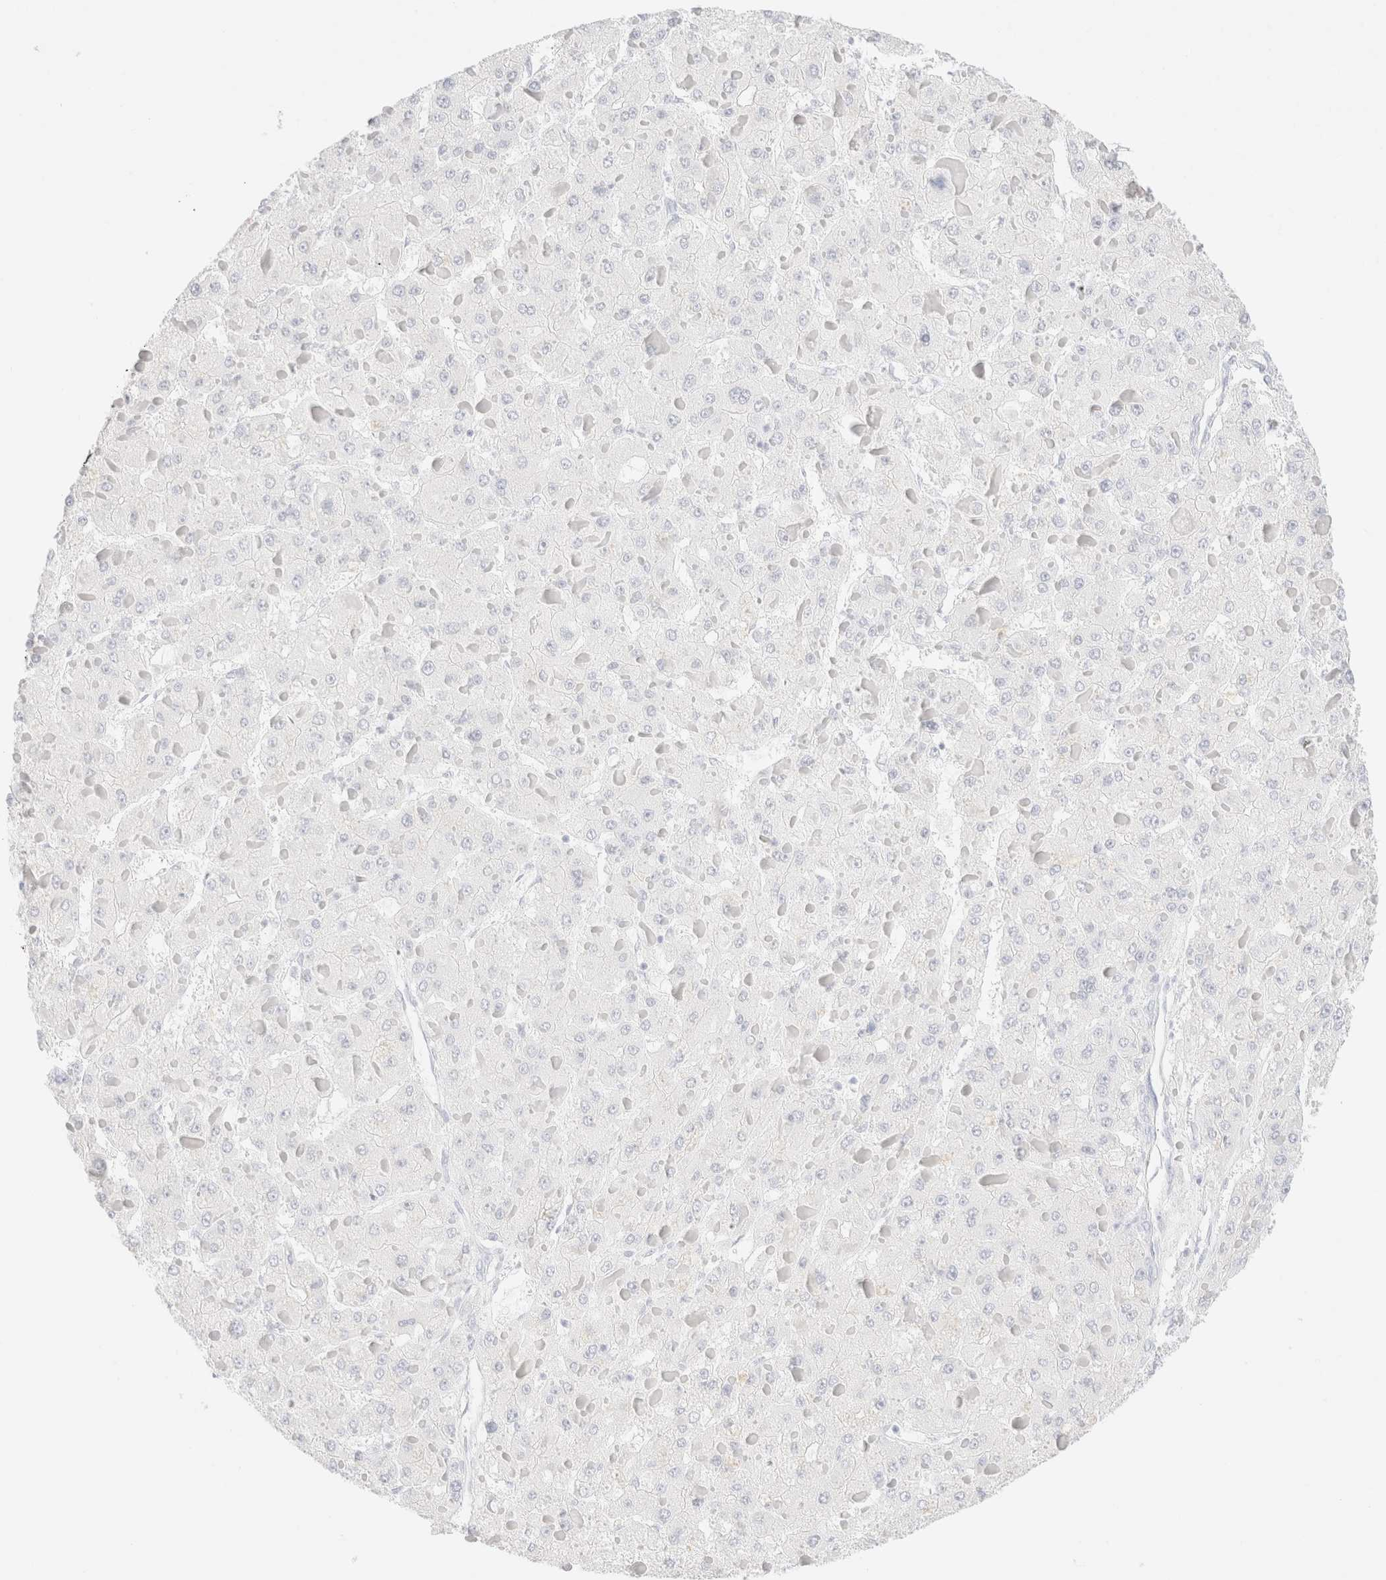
{"staining": {"intensity": "negative", "quantity": "none", "location": "none"}, "tissue": "liver cancer", "cell_type": "Tumor cells", "image_type": "cancer", "snomed": [{"axis": "morphology", "description": "Carcinoma, Hepatocellular, NOS"}, {"axis": "topography", "description": "Liver"}], "caption": "A photomicrograph of liver cancer stained for a protein exhibits no brown staining in tumor cells.", "gene": "KRT15", "patient": {"sex": "female", "age": 73}}